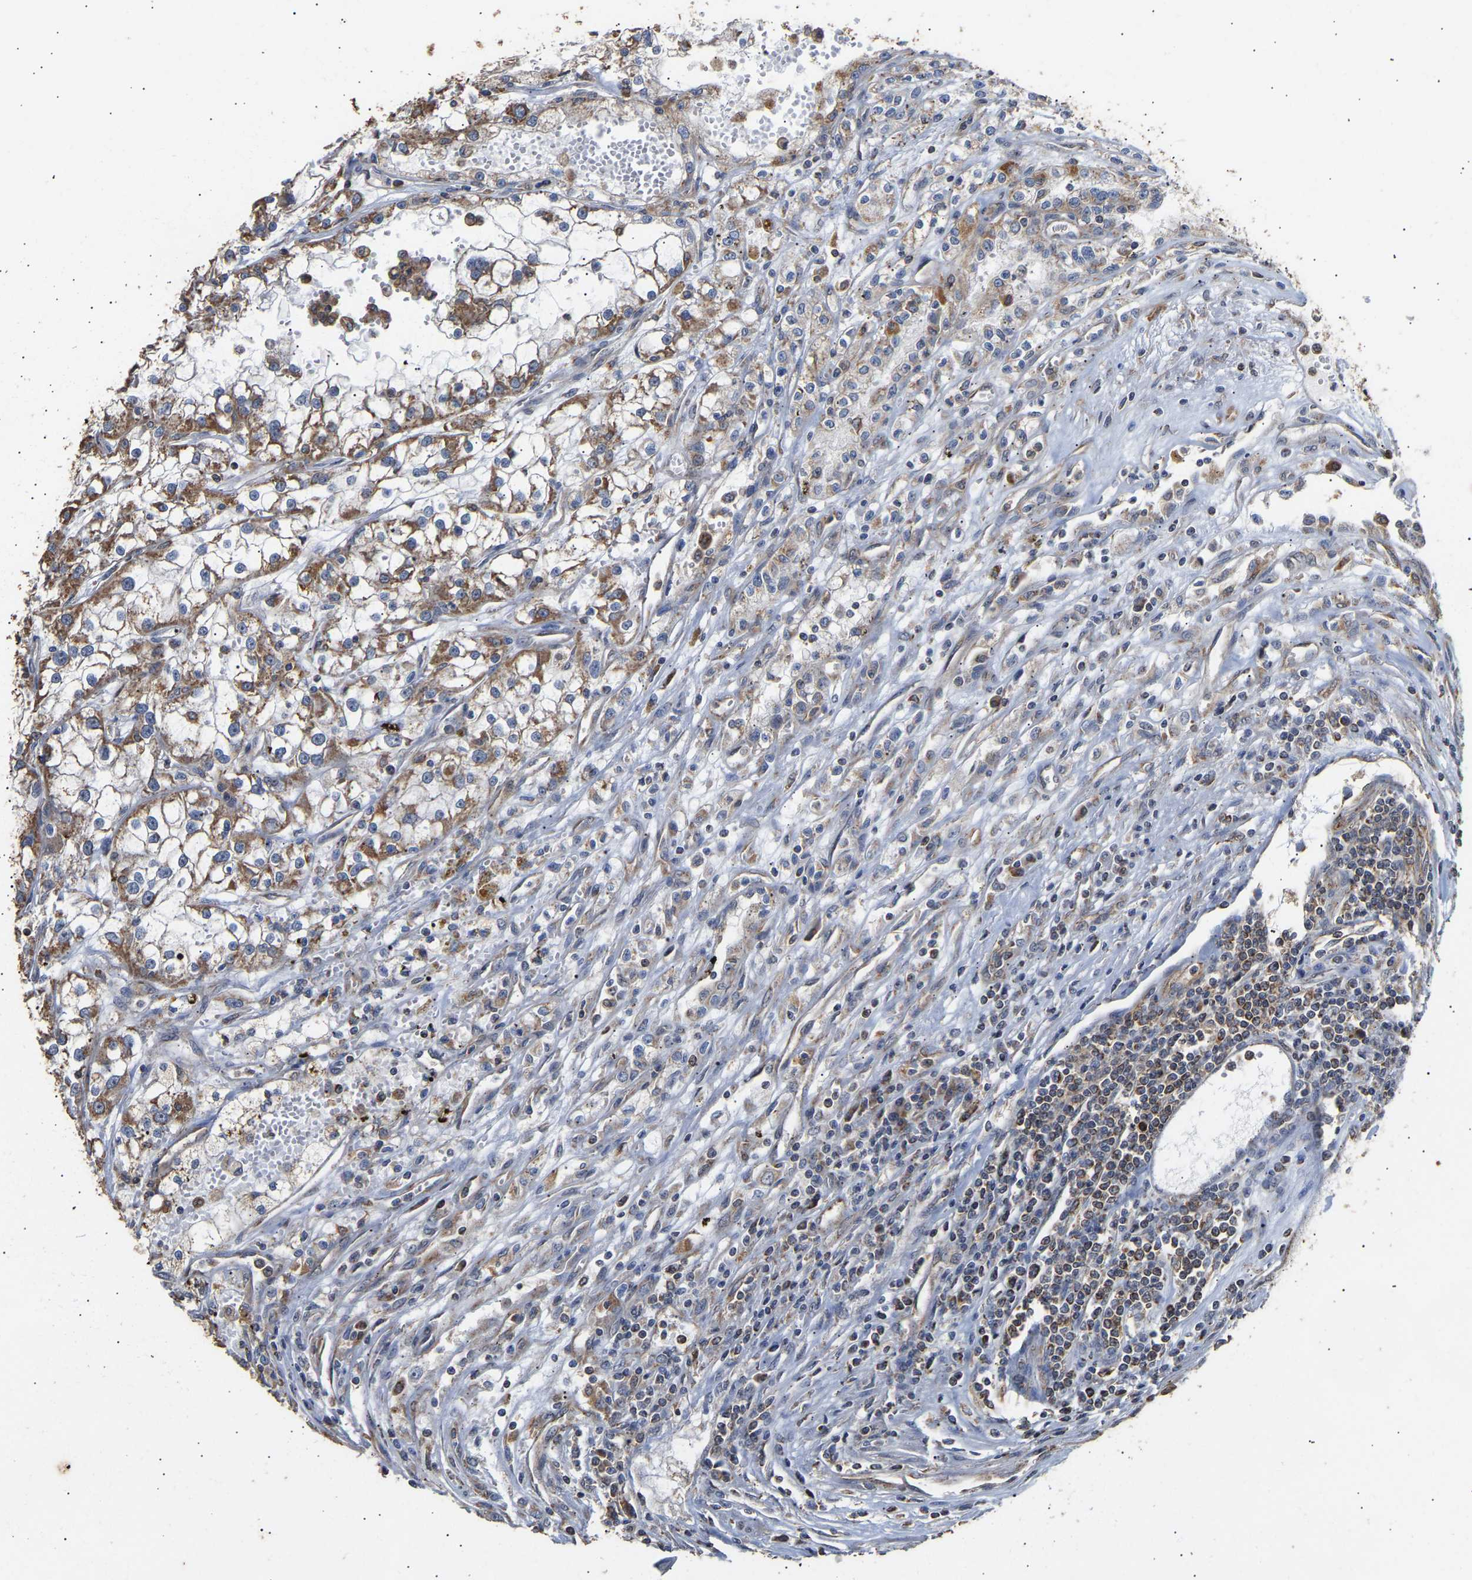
{"staining": {"intensity": "strong", "quantity": ">75%", "location": "cytoplasmic/membranous"}, "tissue": "renal cancer", "cell_type": "Tumor cells", "image_type": "cancer", "snomed": [{"axis": "morphology", "description": "Adenocarcinoma, NOS"}, {"axis": "topography", "description": "Kidney"}], "caption": "Immunohistochemistry staining of renal cancer (adenocarcinoma), which exhibits high levels of strong cytoplasmic/membranous expression in approximately >75% of tumor cells indicating strong cytoplasmic/membranous protein positivity. The staining was performed using DAB (brown) for protein detection and nuclei were counterstained in hematoxylin (blue).", "gene": "ZNF26", "patient": {"sex": "female", "age": 52}}